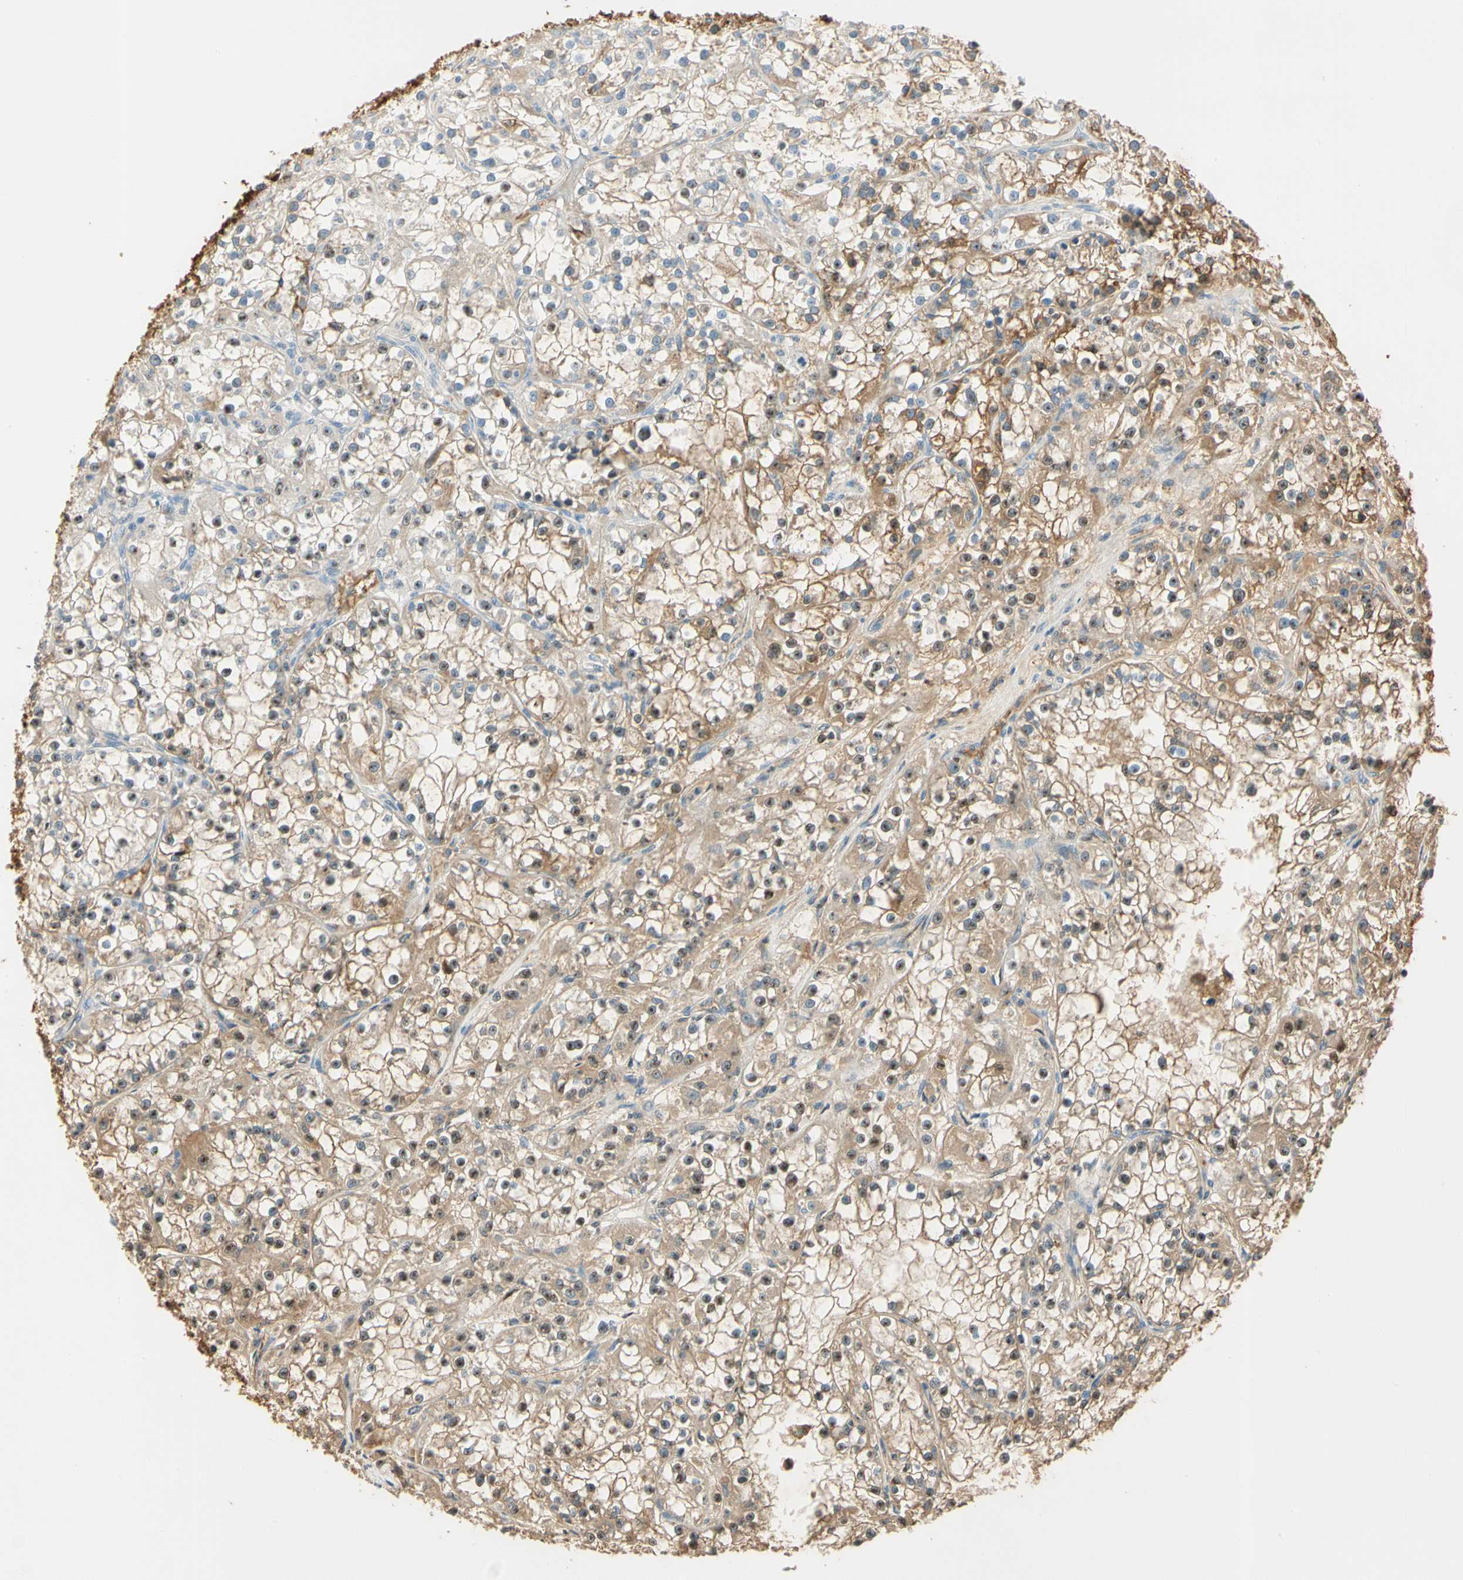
{"staining": {"intensity": "moderate", "quantity": ">75%", "location": "cytoplasmic/membranous,nuclear"}, "tissue": "renal cancer", "cell_type": "Tumor cells", "image_type": "cancer", "snomed": [{"axis": "morphology", "description": "Adenocarcinoma, NOS"}, {"axis": "topography", "description": "Kidney"}], "caption": "The photomicrograph exhibits immunohistochemical staining of adenocarcinoma (renal). There is moderate cytoplasmic/membranous and nuclear positivity is appreciated in approximately >75% of tumor cells.", "gene": "LAMB3", "patient": {"sex": "female", "age": 52}}